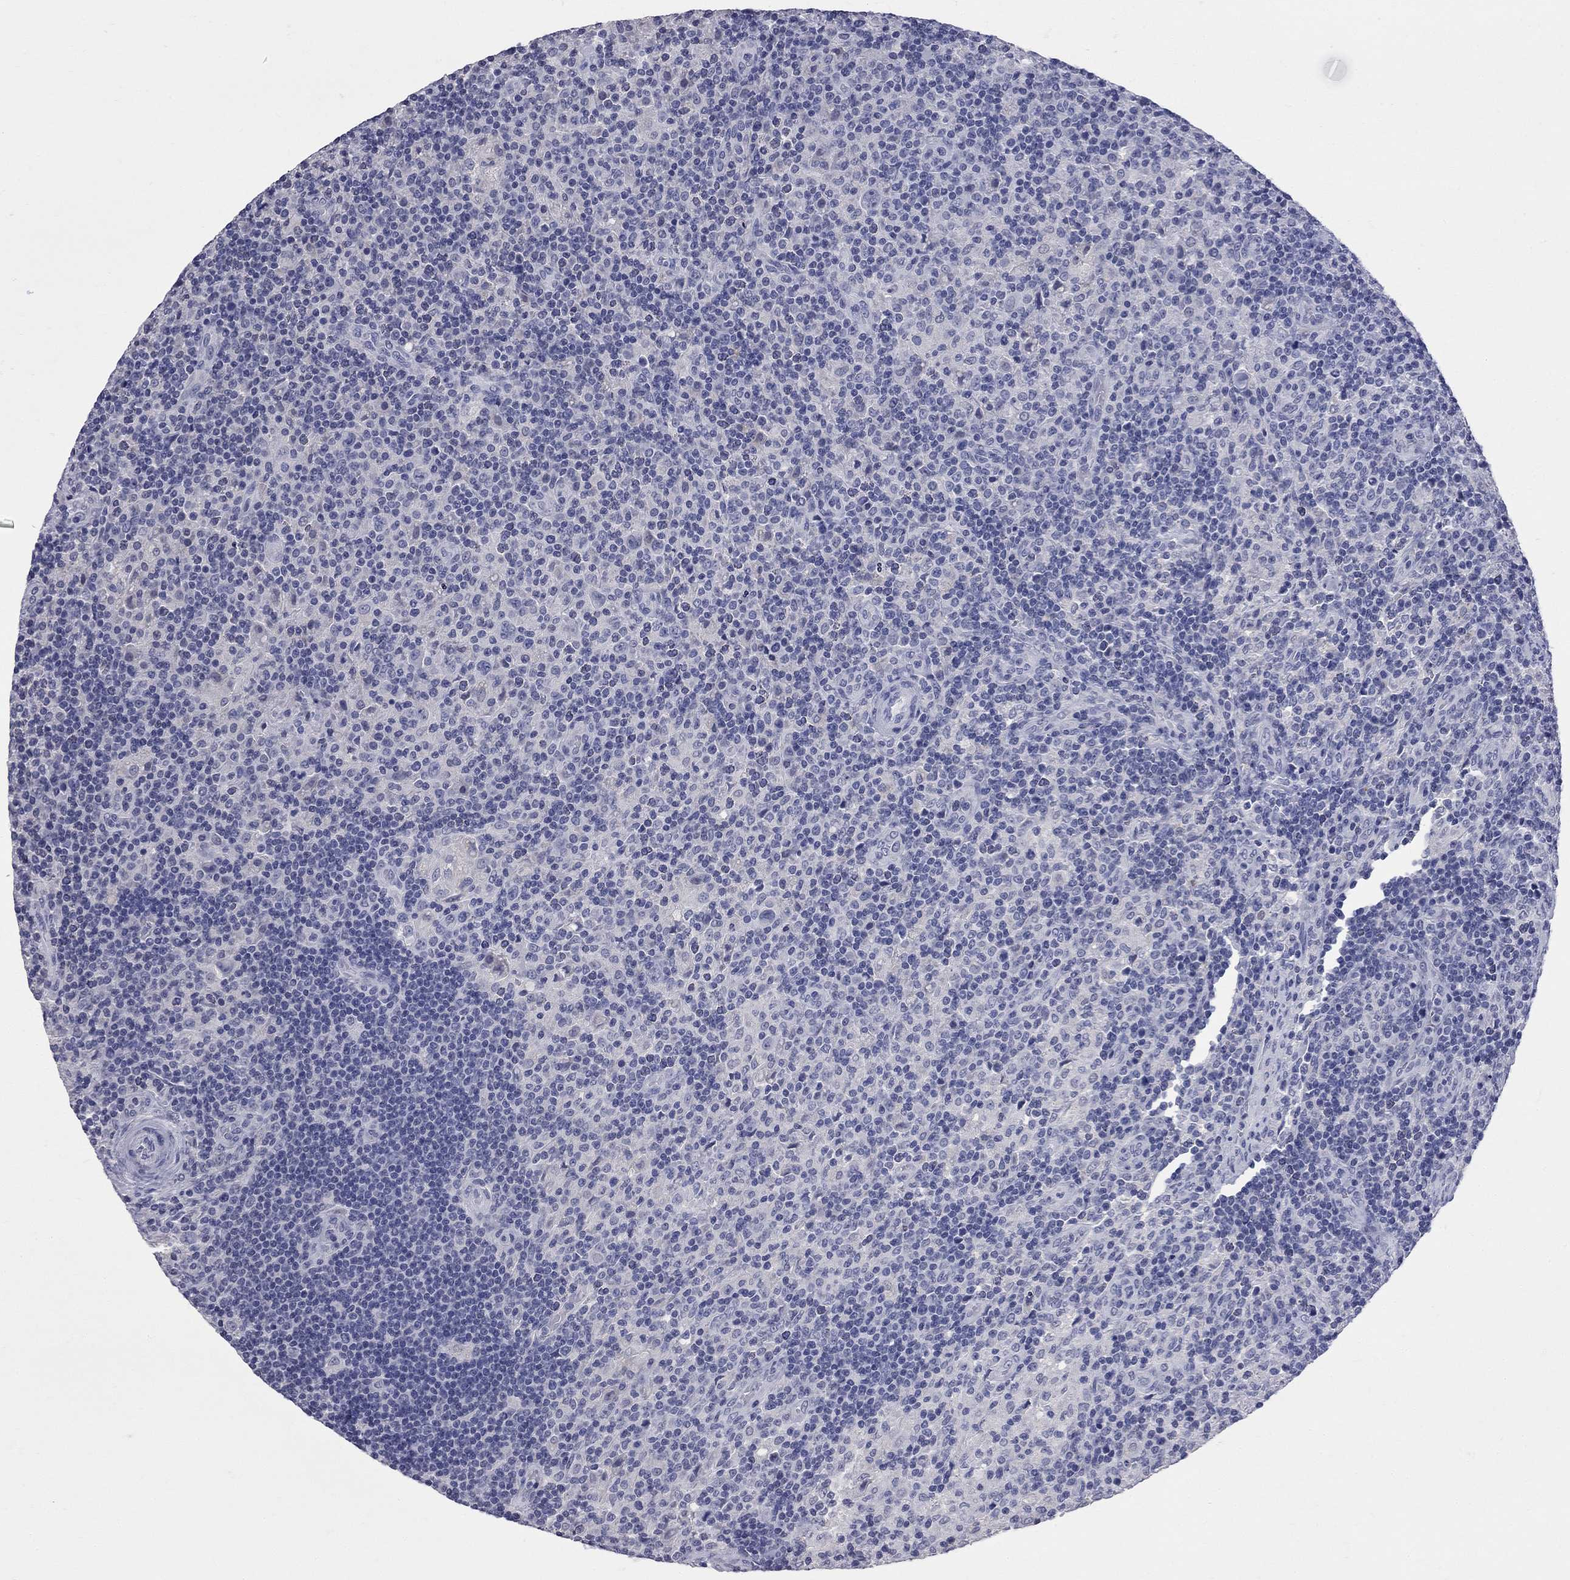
{"staining": {"intensity": "negative", "quantity": "none", "location": "none"}, "tissue": "lymphoma", "cell_type": "Tumor cells", "image_type": "cancer", "snomed": [{"axis": "morphology", "description": "Hodgkin's disease, NOS"}, {"axis": "topography", "description": "Lymph node"}], "caption": "An immunohistochemistry histopathology image of lymphoma is shown. There is no staining in tumor cells of lymphoma.", "gene": "FAM221B", "patient": {"sex": "male", "age": 70}}